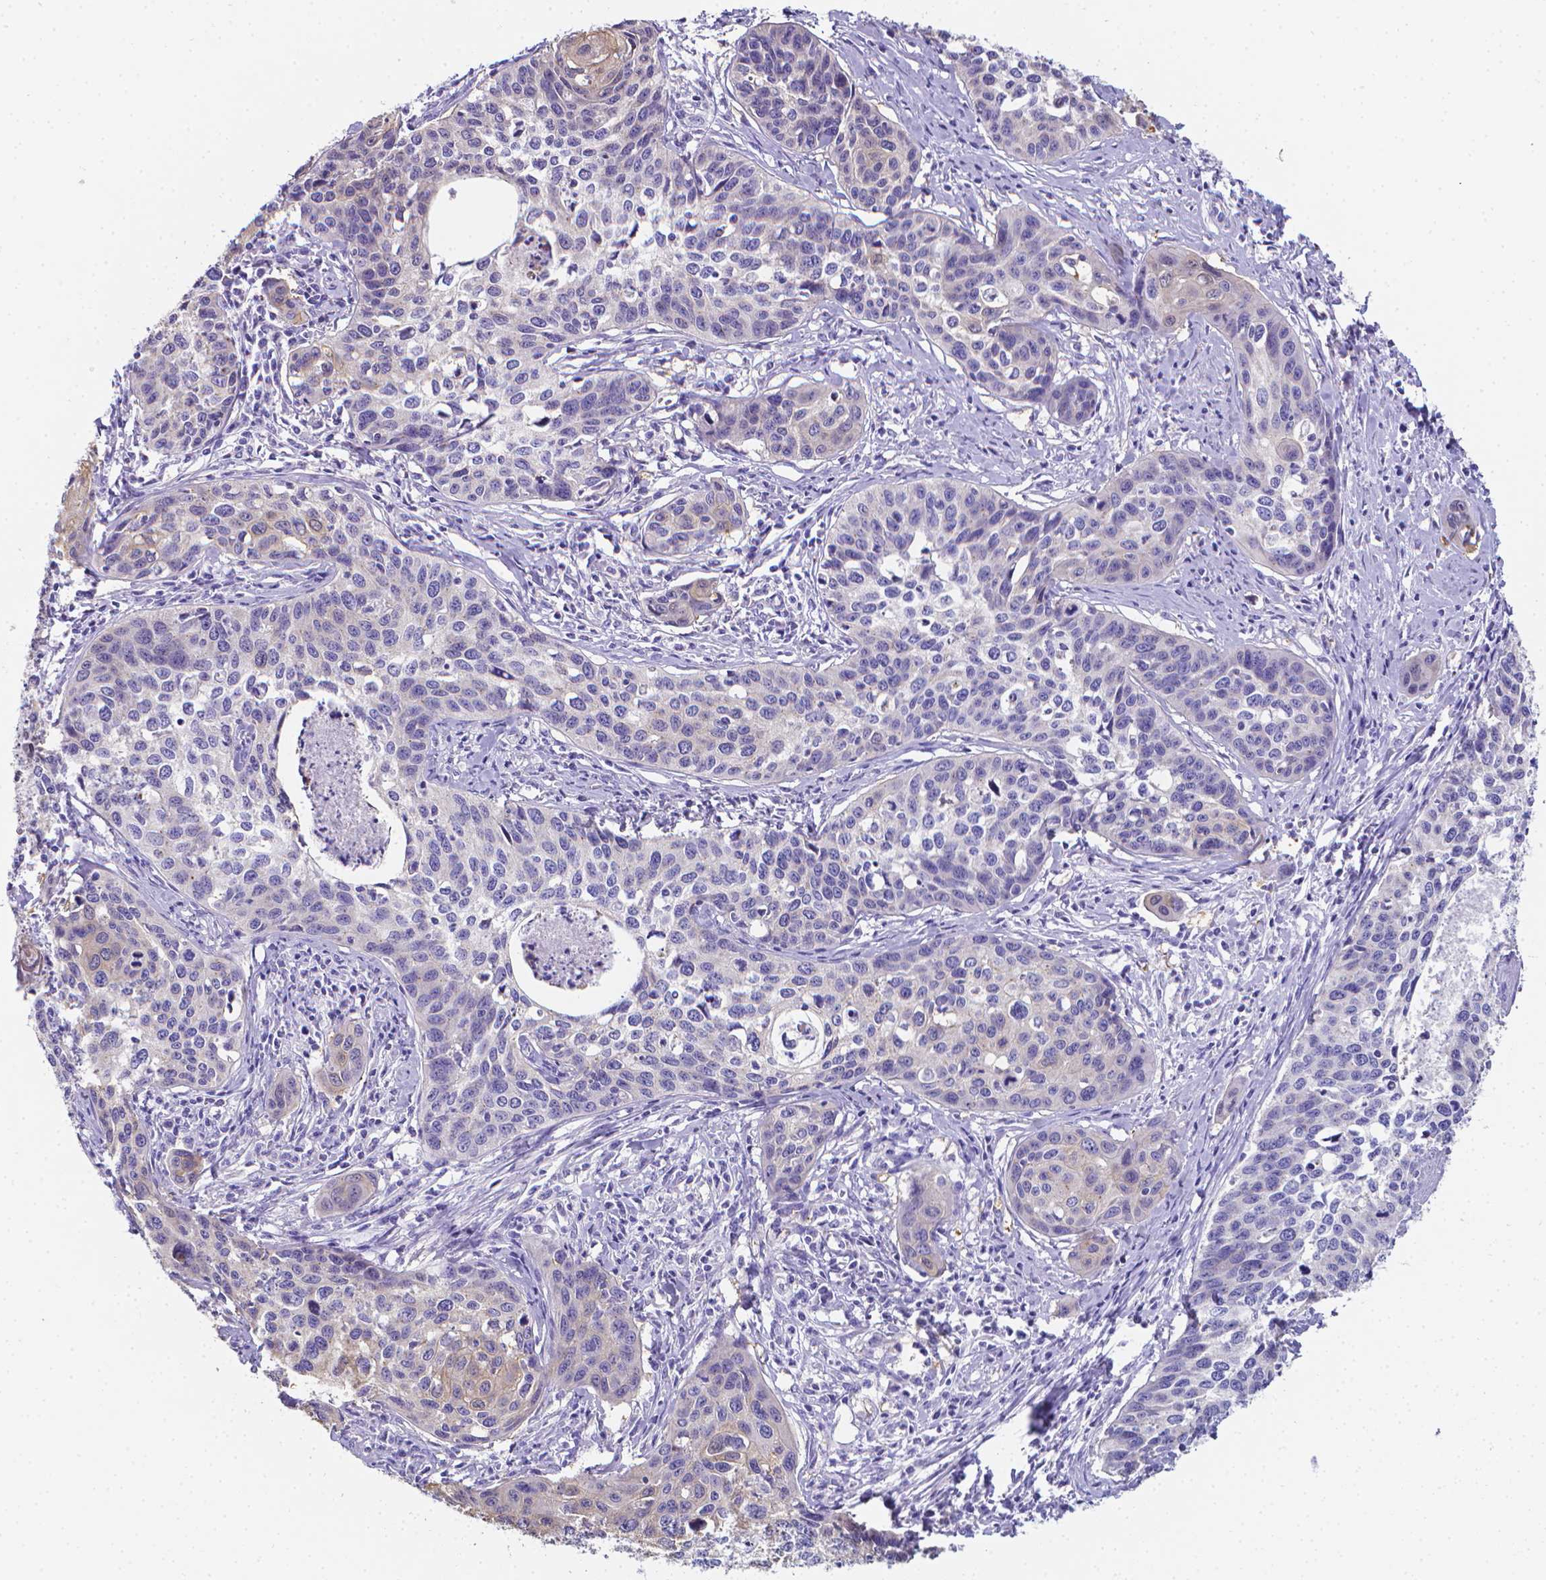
{"staining": {"intensity": "negative", "quantity": "none", "location": "none"}, "tissue": "cervical cancer", "cell_type": "Tumor cells", "image_type": "cancer", "snomed": [{"axis": "morphology", "description": "Squamous cell carcinoma, NOS"}, {"axis": "topography", "description": "Cervix"}], "caption": "Squamous cell carcinoma (cervical) stained for a protein using immunohistochemistry (IHC) exhibits no positivity tumor cells.", "gene": "LRRC73", "patient": {"sex": "female", "age": 31}}